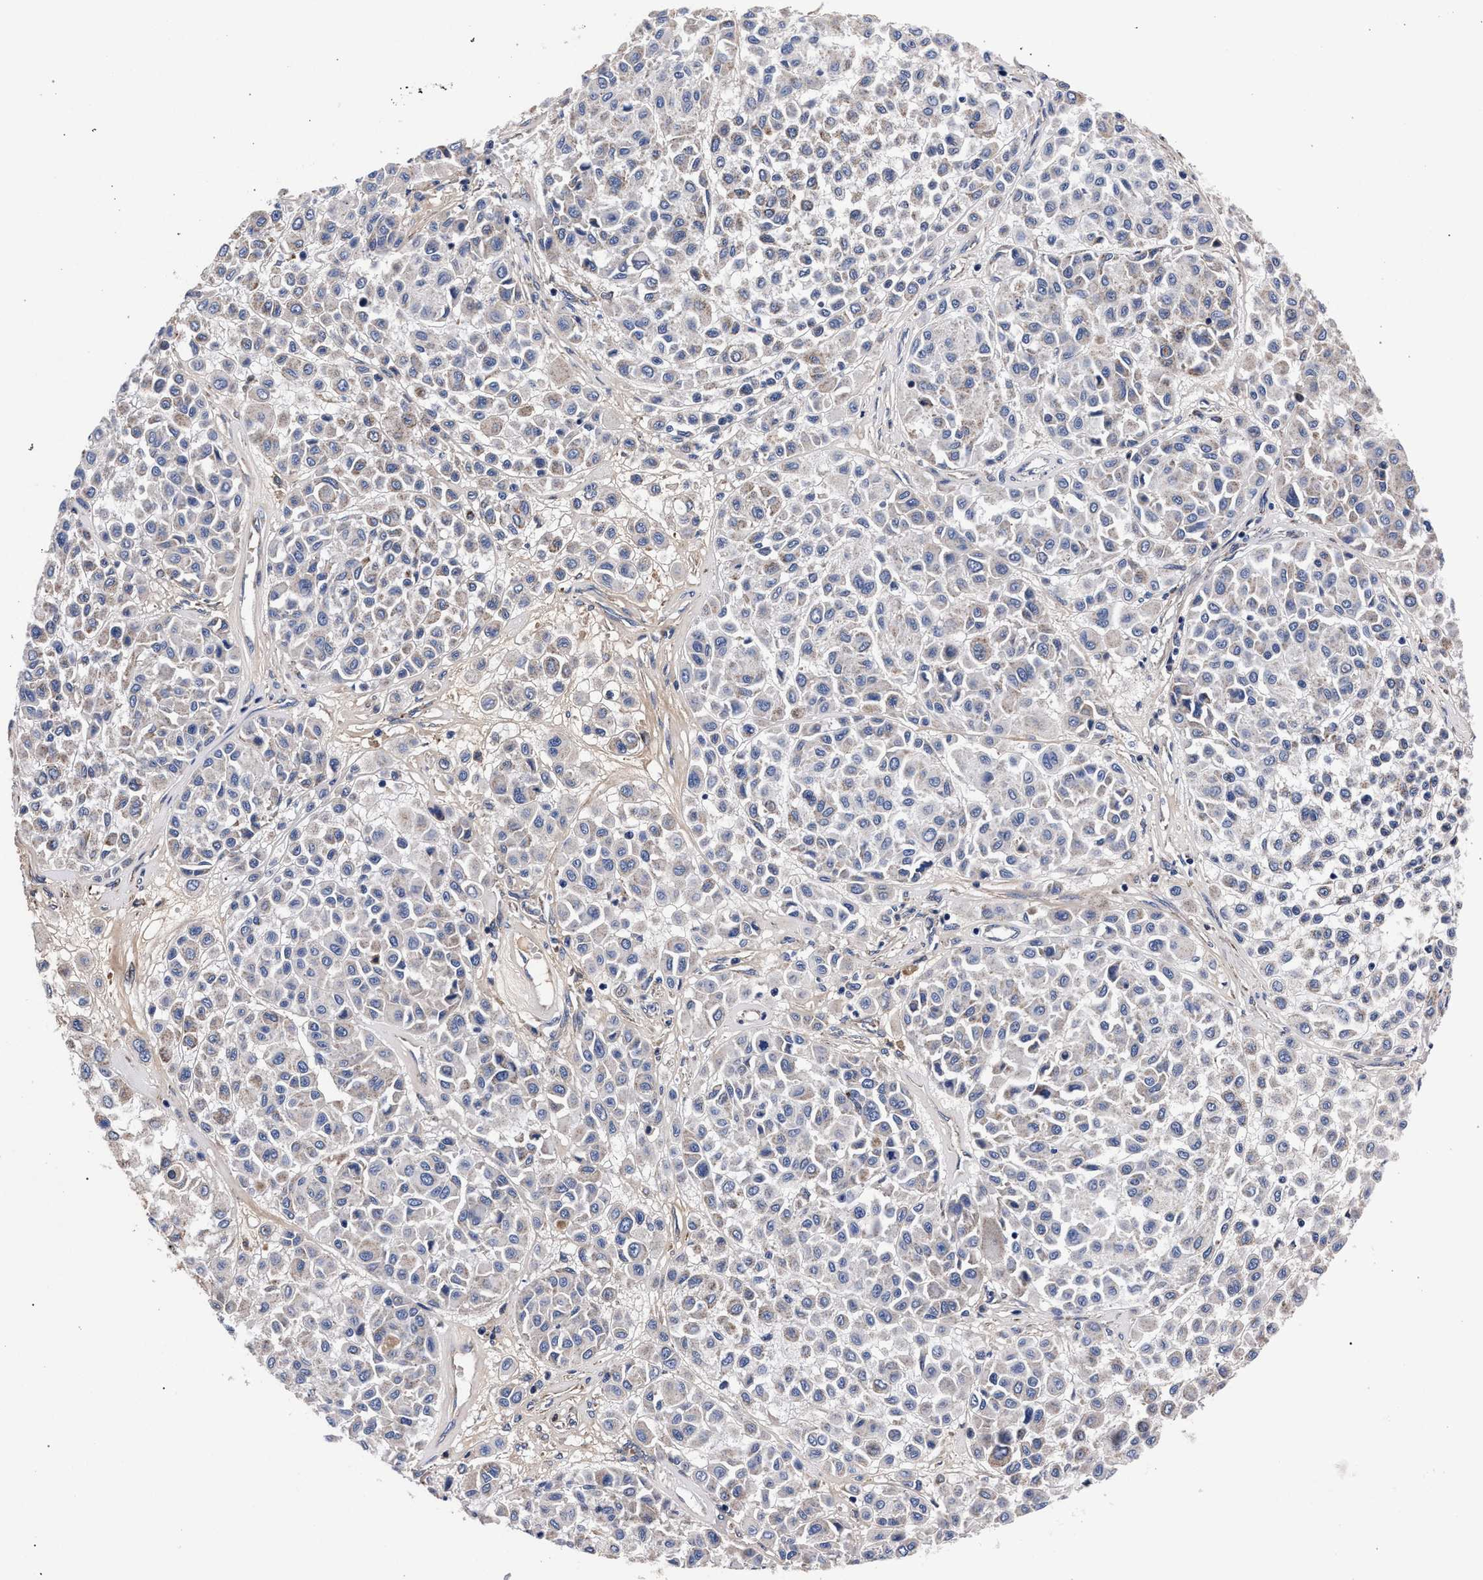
{"staining": {"intensity": "negative", "quantity": "none", "location": "none"}, "tissue": "melanoma", "cell_type": "Tumor cells", "image_type": "cancer", "snomed": [{"axis": "morphology", "description": "Malignant melanoma, Metastatic site"}, {"axis": "topography", "description": "Soft tissue"}], "caption": "This photomicrograph is of malignant melanoma (metastatic site) stained with IHC to label a protein in brown with the nuclei are counter-stained blue. There is no expression in tumor cells.", "gene": "ACOX1", "patient": {"sex": "male", "age": 41}}